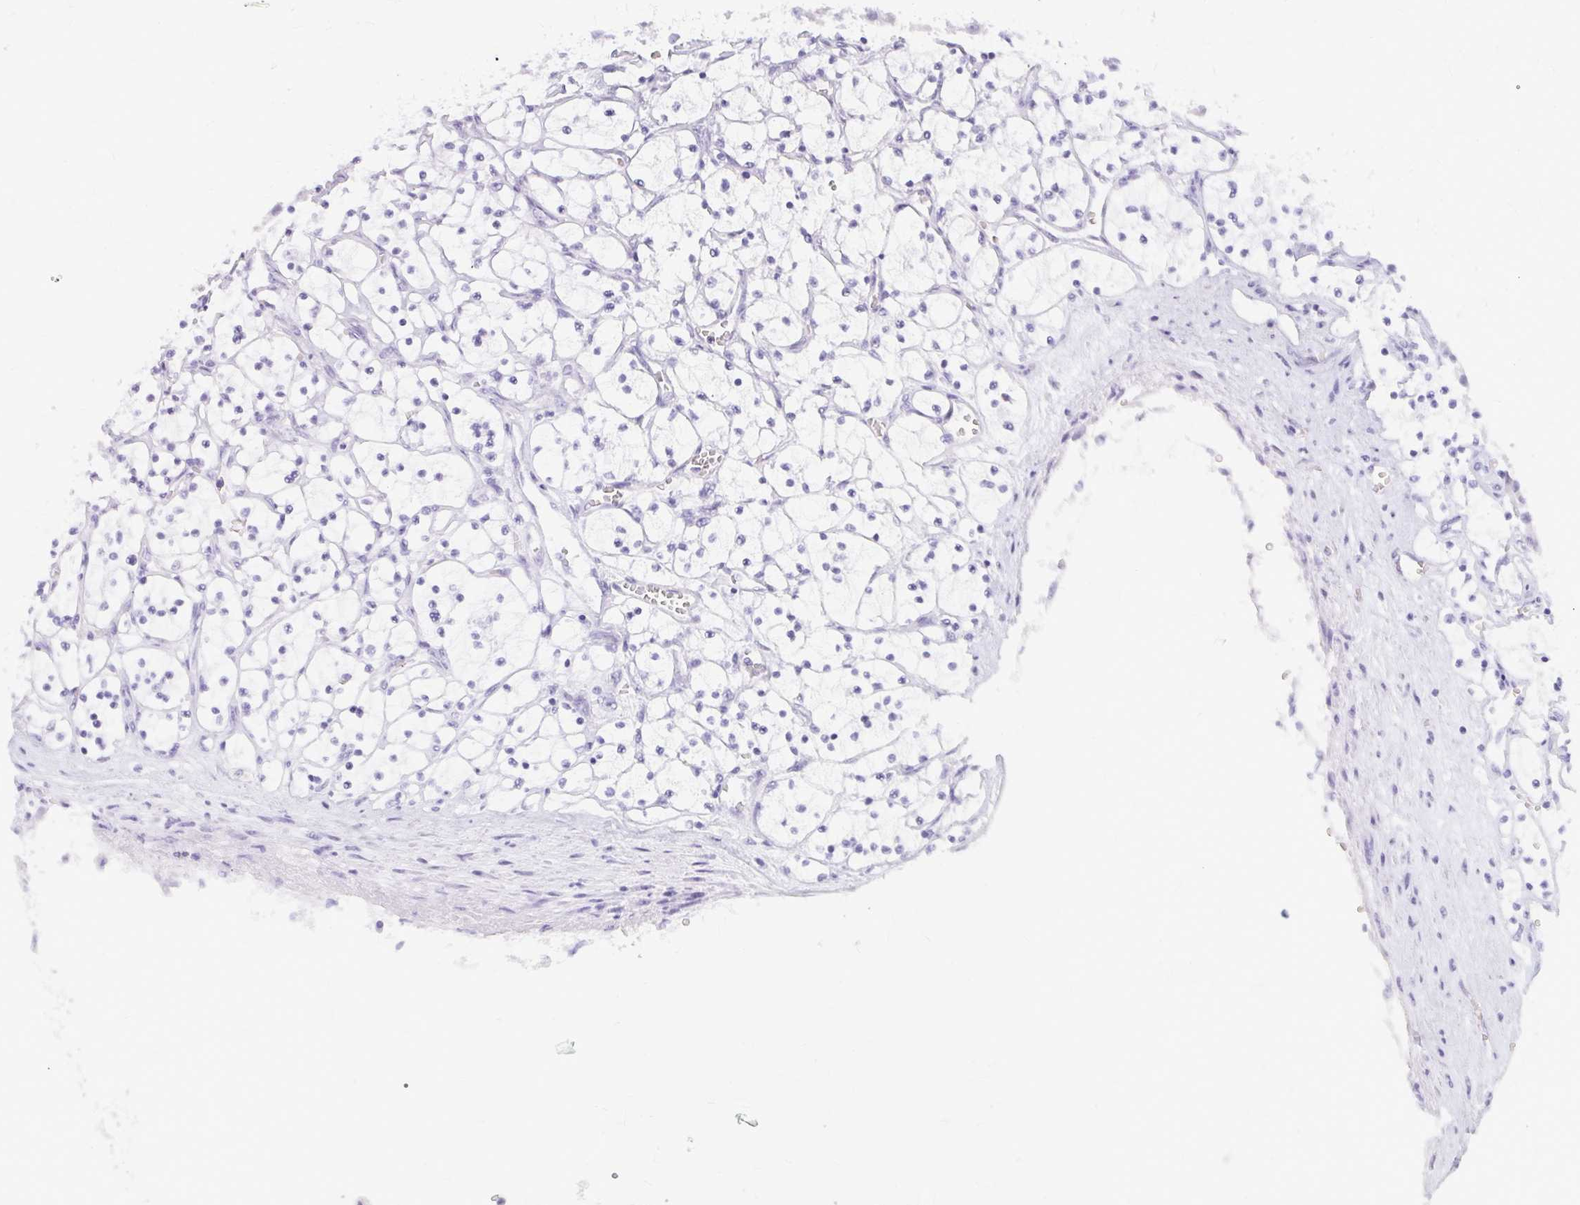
{"staining": {"intensity": "negative", "quantity": "none", "location": "none"}, "tissue": "renal cancer", "cell_type": "Tumor cells", "image_type": "cancer", "snomed": [{"axis": "morphology", "description": "Adenocarcinoma, NOS"}, {"axis": "topography", "description": "Kidney"}], "caption": "Tumor cells are negative for protein expression in human renal adenocarcinoma. (Brightfield microscopy of DAB (3,3'-diaminobenzidine) immunohistochemistry (IHC) at high magnification).", "gene": "KLHDC7A", "patient": {"sex": "female", "age": 69}}